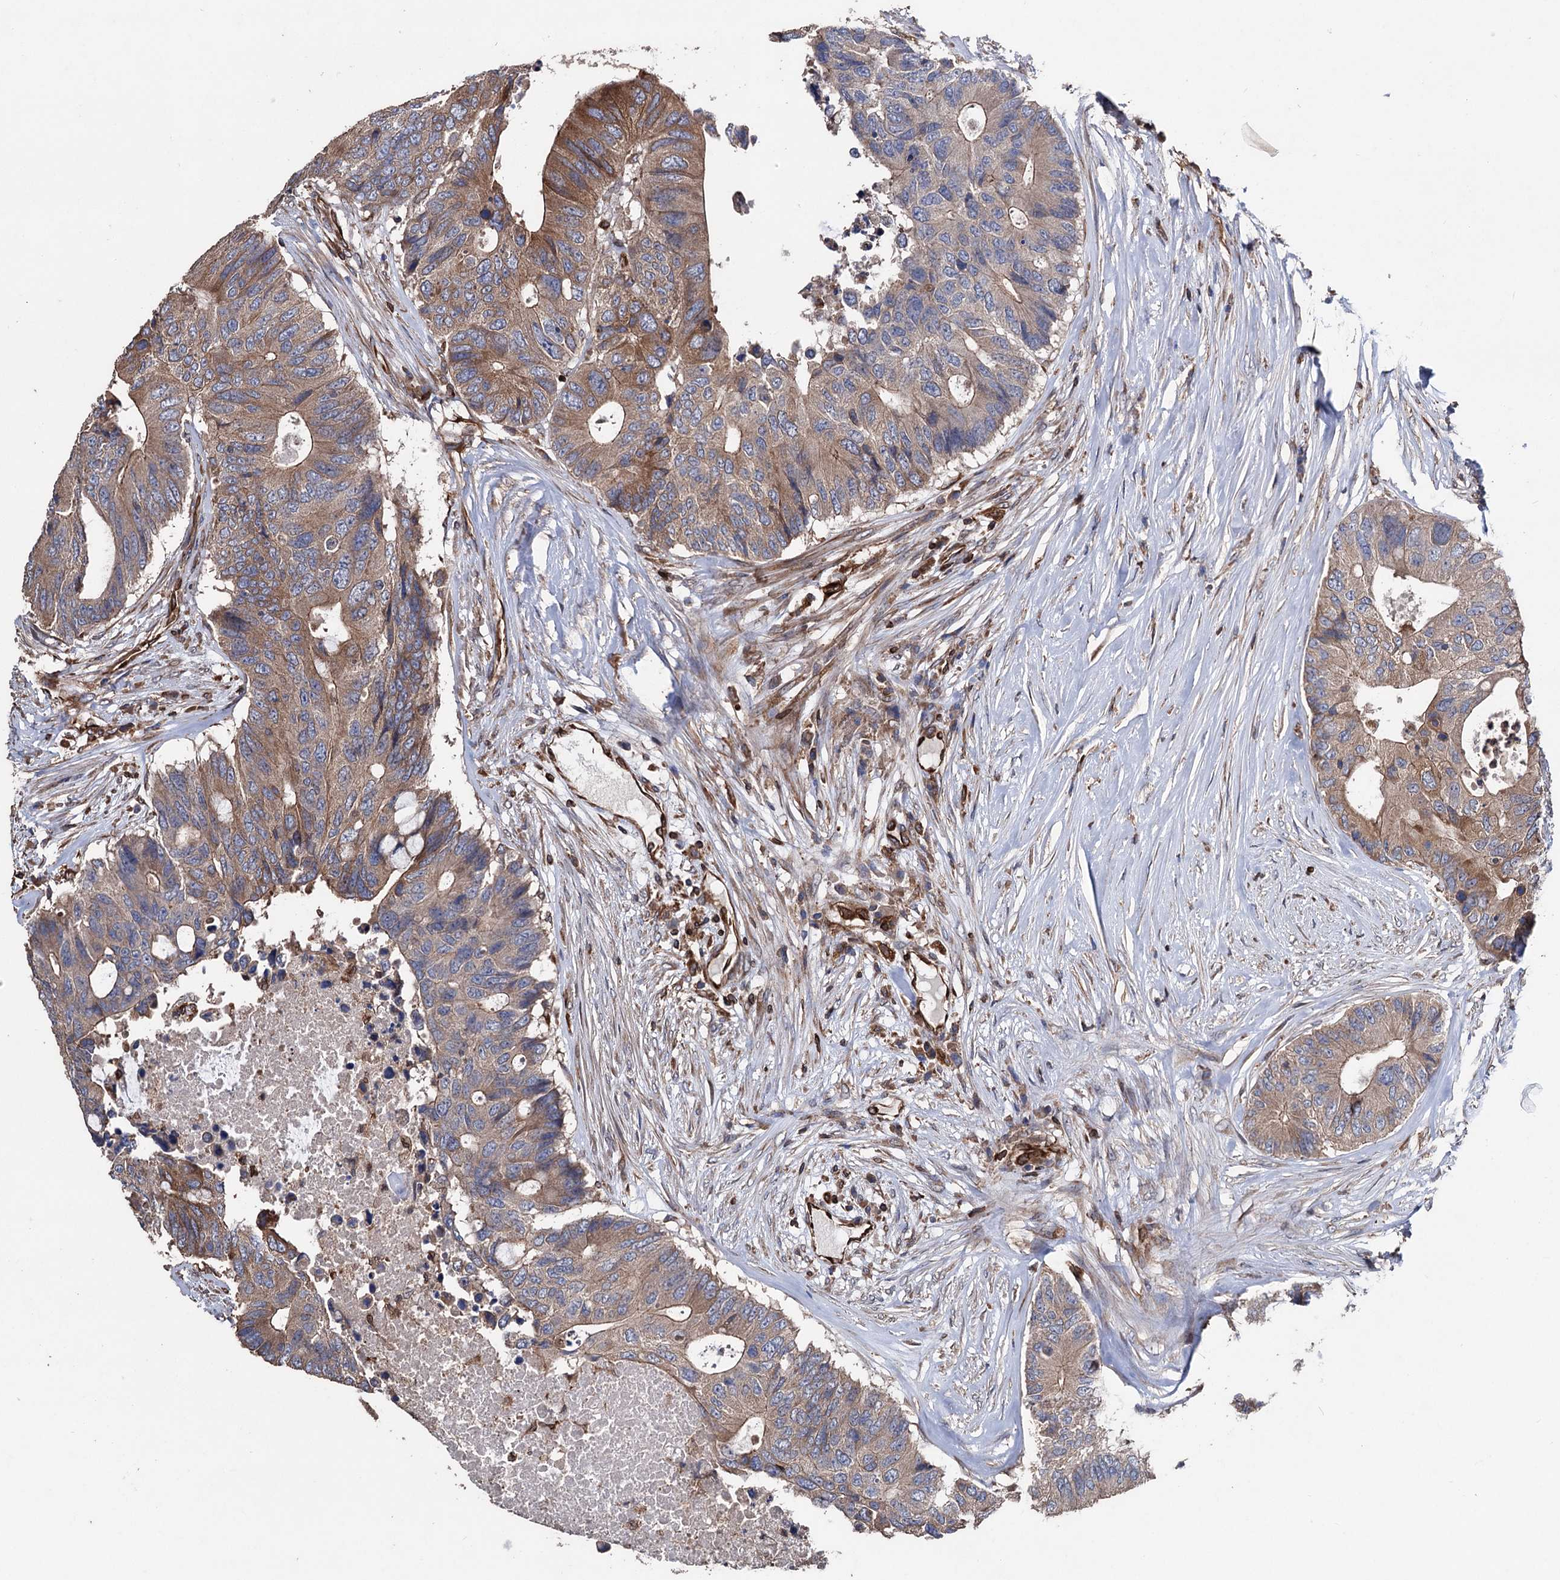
{"staining": {"intensity": "moderate", "quantity": "25%-75%", "location": "cytoplasmic/membranous"}, "tissue": "colorectal cancer", "cell_type": "Tumor cells", "image_type": "cancer", "snomed": [{"axis": "morphology", "description": "Adenocarcinoma, NOS"}, {"axis": "topography", "description": "Colon"}], "caption": "This is an image of immunohistochemistry staining of colorectal adenocarcinoma, which shows moderate positivity in the cytoplasmic/membranous of tumor cells.", "gene": "STING1", "patient": {"sex": "male", "age": 71}}